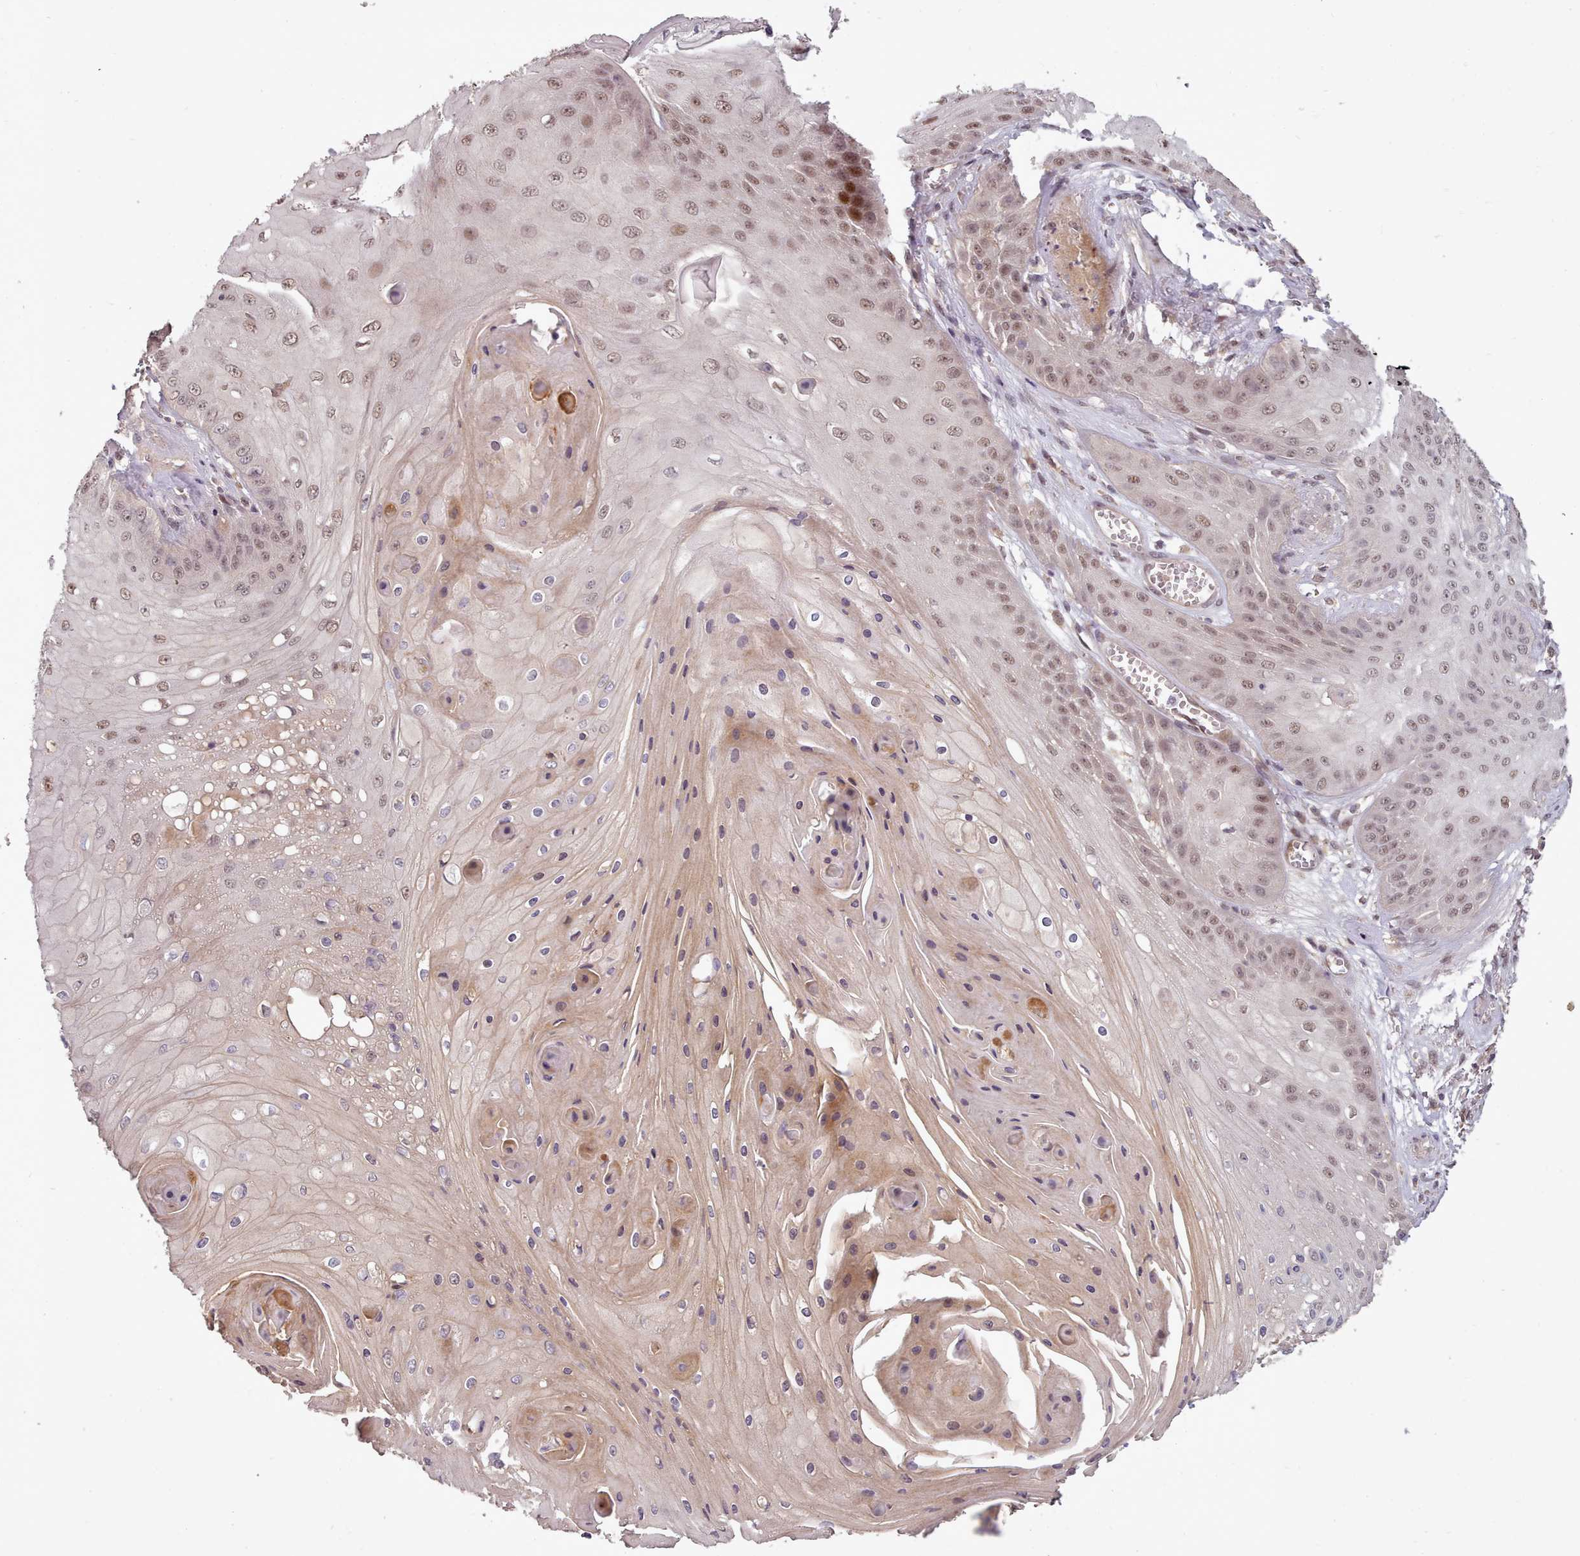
{"staining": {"intensity": "moderate", "quantity": "25%-75%", "location": "nuclear"}, "tissue": "skin cancer", "cell_type": "Tumor cells", "image_type": "cancer", "snomed": [{"axis": "morphology", "description": "Squamous cell carcinoma, NOS"}, {"axis": "topography", "description": "Skin"}], "caption": "High-magnification brightfield microscopy of skin squamous cell carcinoma stained with DAB (brown) and counterstained with hematoxylin (blue). tumor cells exhibit moderate nuclear staining is present in approximately25%-75% of cells. Nuclei are stained in blue.", "gene": "CDC6", "patient": {"sex": "male", "age": 70}}